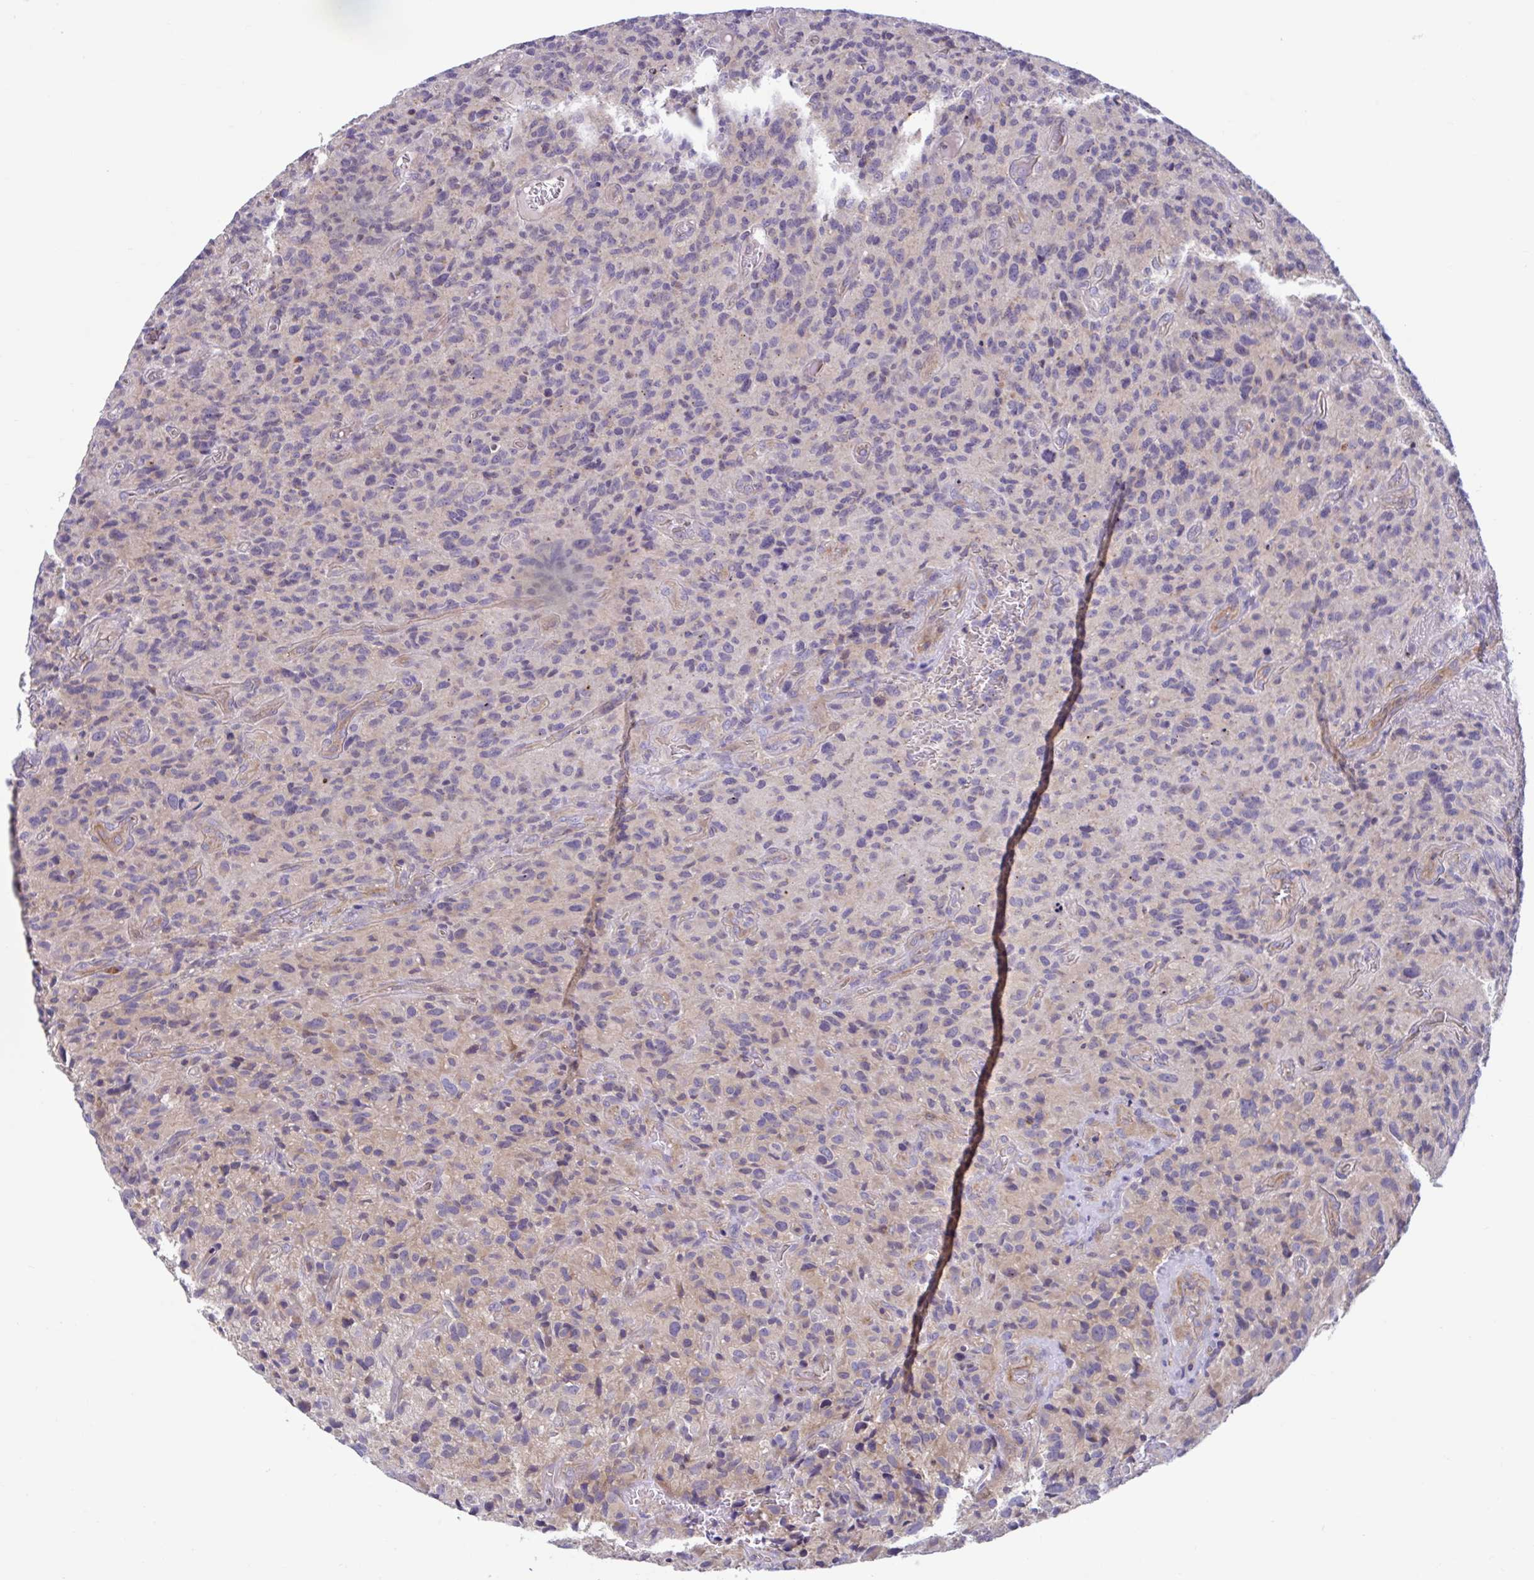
{"staining": {"intensity": "weak", "quantity": "<25%", "location": "cytoplasmic/membranous"}, "tissue": "glioma", "cell_type": "Tumor cells", "image_type": "cancer", "snomed": [{"axis": "morphology", "description": "Glioma, malignant, High grade"}, {"axis": "topography", "description": "Brain"}], "caption": "Immunohistochemical staining of human glioma shows no significant staining in tumor cells.", "gene": "IST1", "patient": {"sex": "male", "age": 76}}